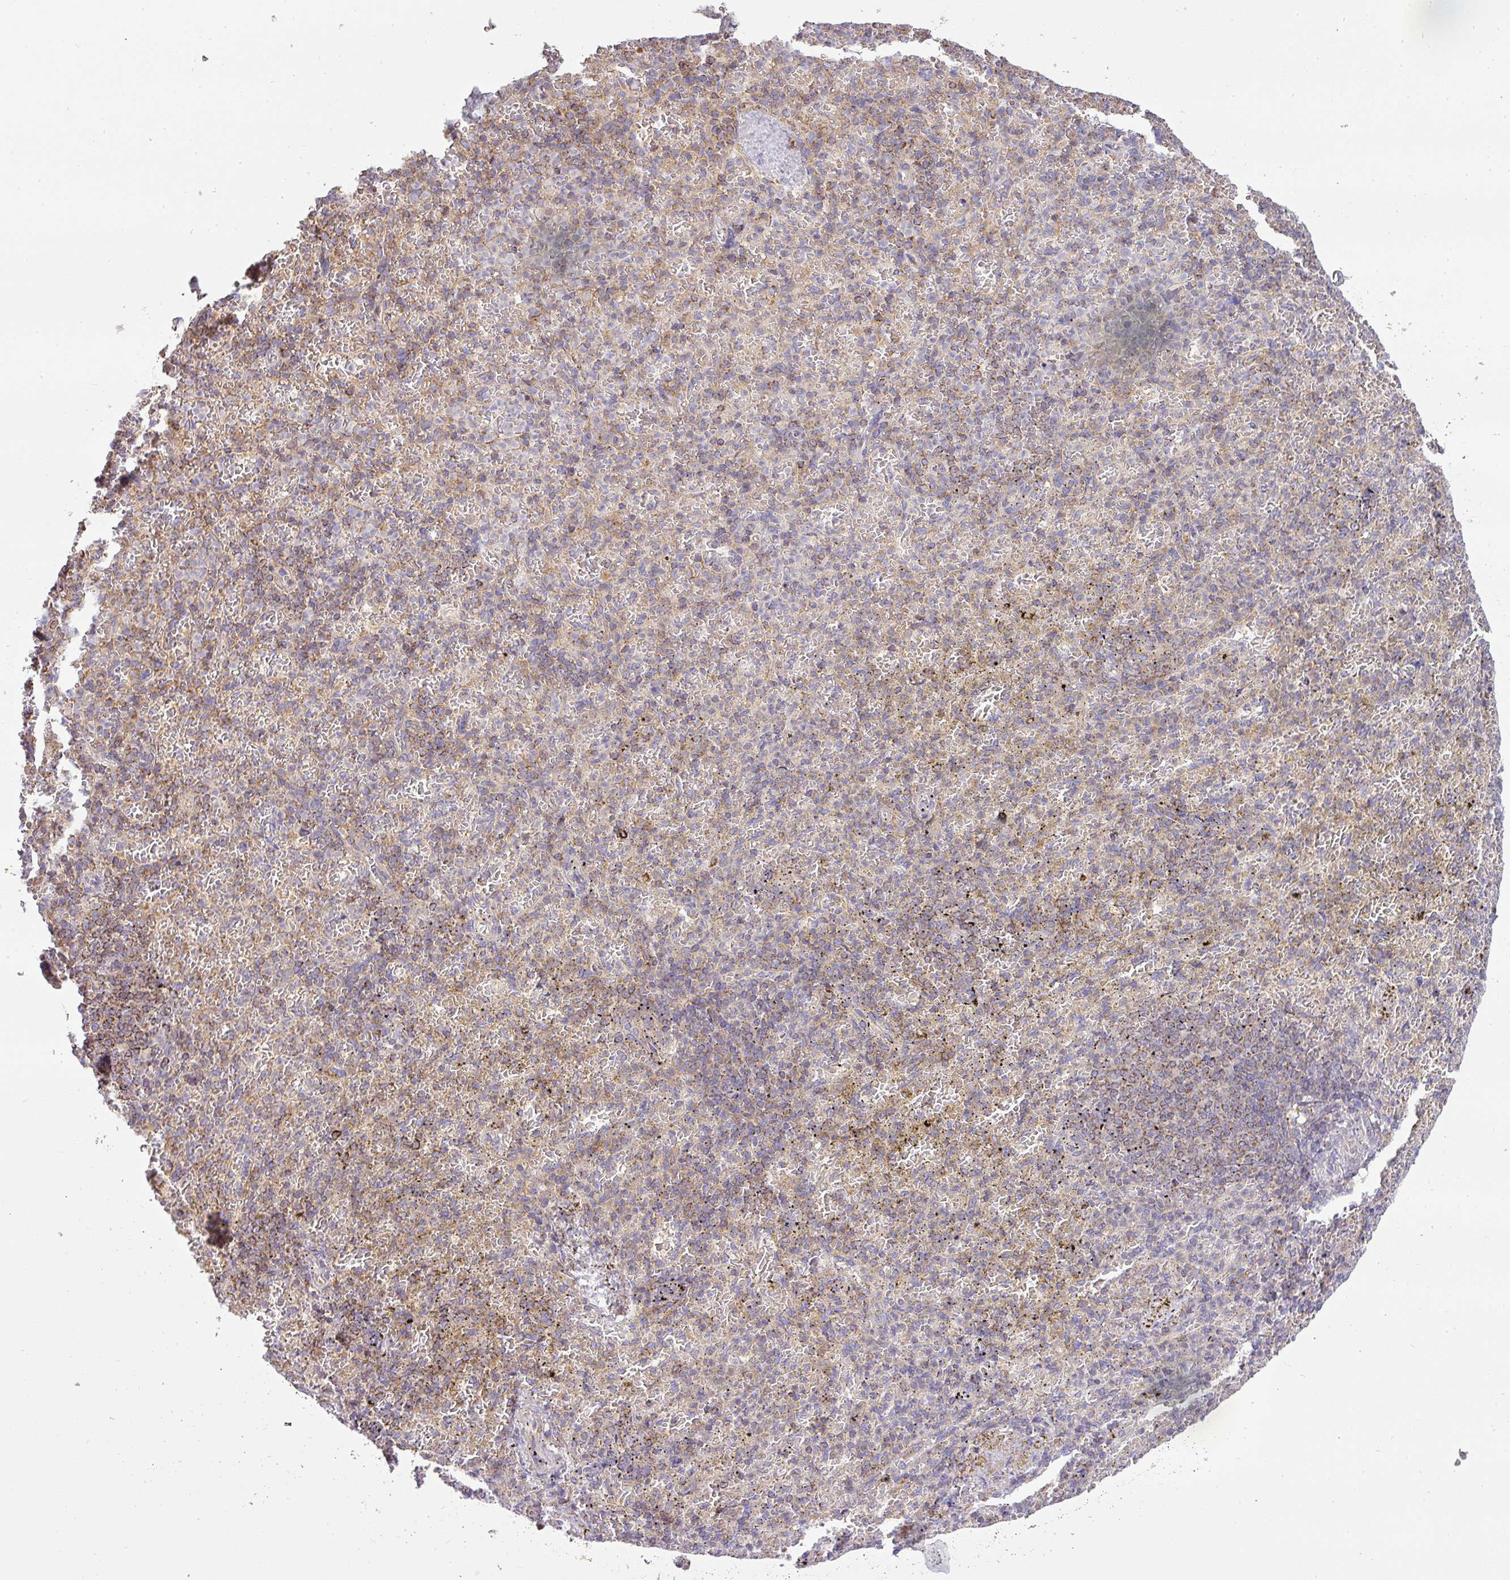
{"staining": {"intensity": "moderate", "quantity": "25%-75%", "location": "cytoplasmic/membranous"}, "tissue": "spleen", "cell_type": "Cells in red pulp", "image_type": "normal", "snomed": [{"axis": "morphology", "description": "Normal tissue, NOS"}, {"axis": "topography", "description": "Spleen"}], "caption": "Immunohistochemistry staining of benign spleen, which exhibits medium levels of moderate cytoplasmic/membranous staining in about 25%-75% of cells in red pulp indicating moderate cytoplasmic/membranous protein expression. The staining was performed using DAB (3,3'-diaminobenzidine) (brown) for protein detection and nuclei were counterstained in hematoxylin (blue).", "gene": "ZNF211", "patient": {"sex": "female", "age": 74}}